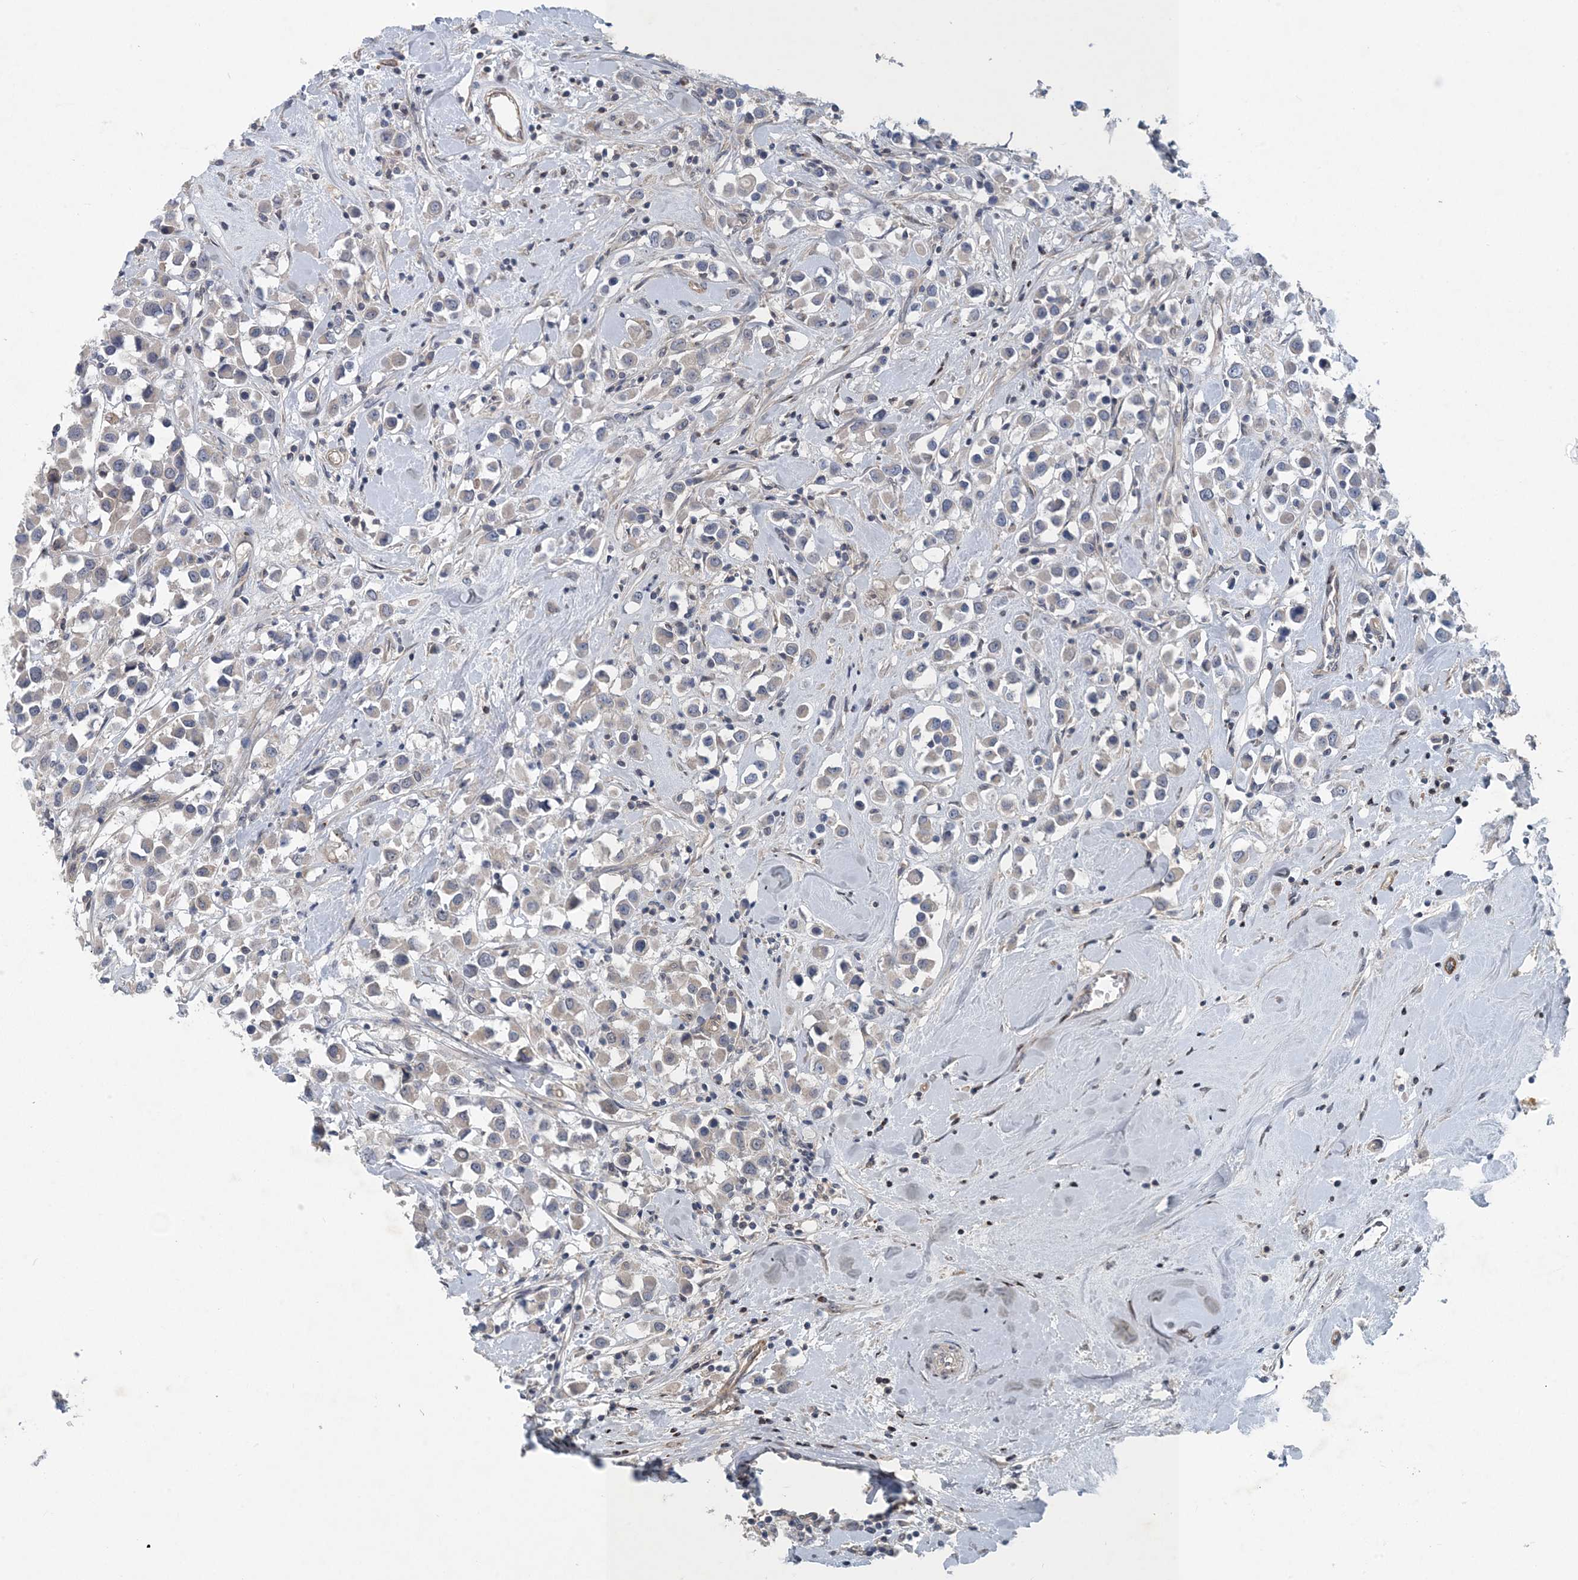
{"staining": {"intensity": "weak", "quantity": "<25%", "location": "cytoplasmic/membranous"}, "tissue": "breast cancer", "cell_type": "Tumor cells", "image_type": "cancer", "snomed": [{"axis": "morphology", "description": "Duct carcinoma"}, {"axis": "topography", "description": "Breast"}], "caption": "A photomicrograph of human breast infiltrating ductal carcinoma is negative for staining in tumor cells.", "gene": "HIKESHI", "patient": {"sex": "female", "age": 61}}